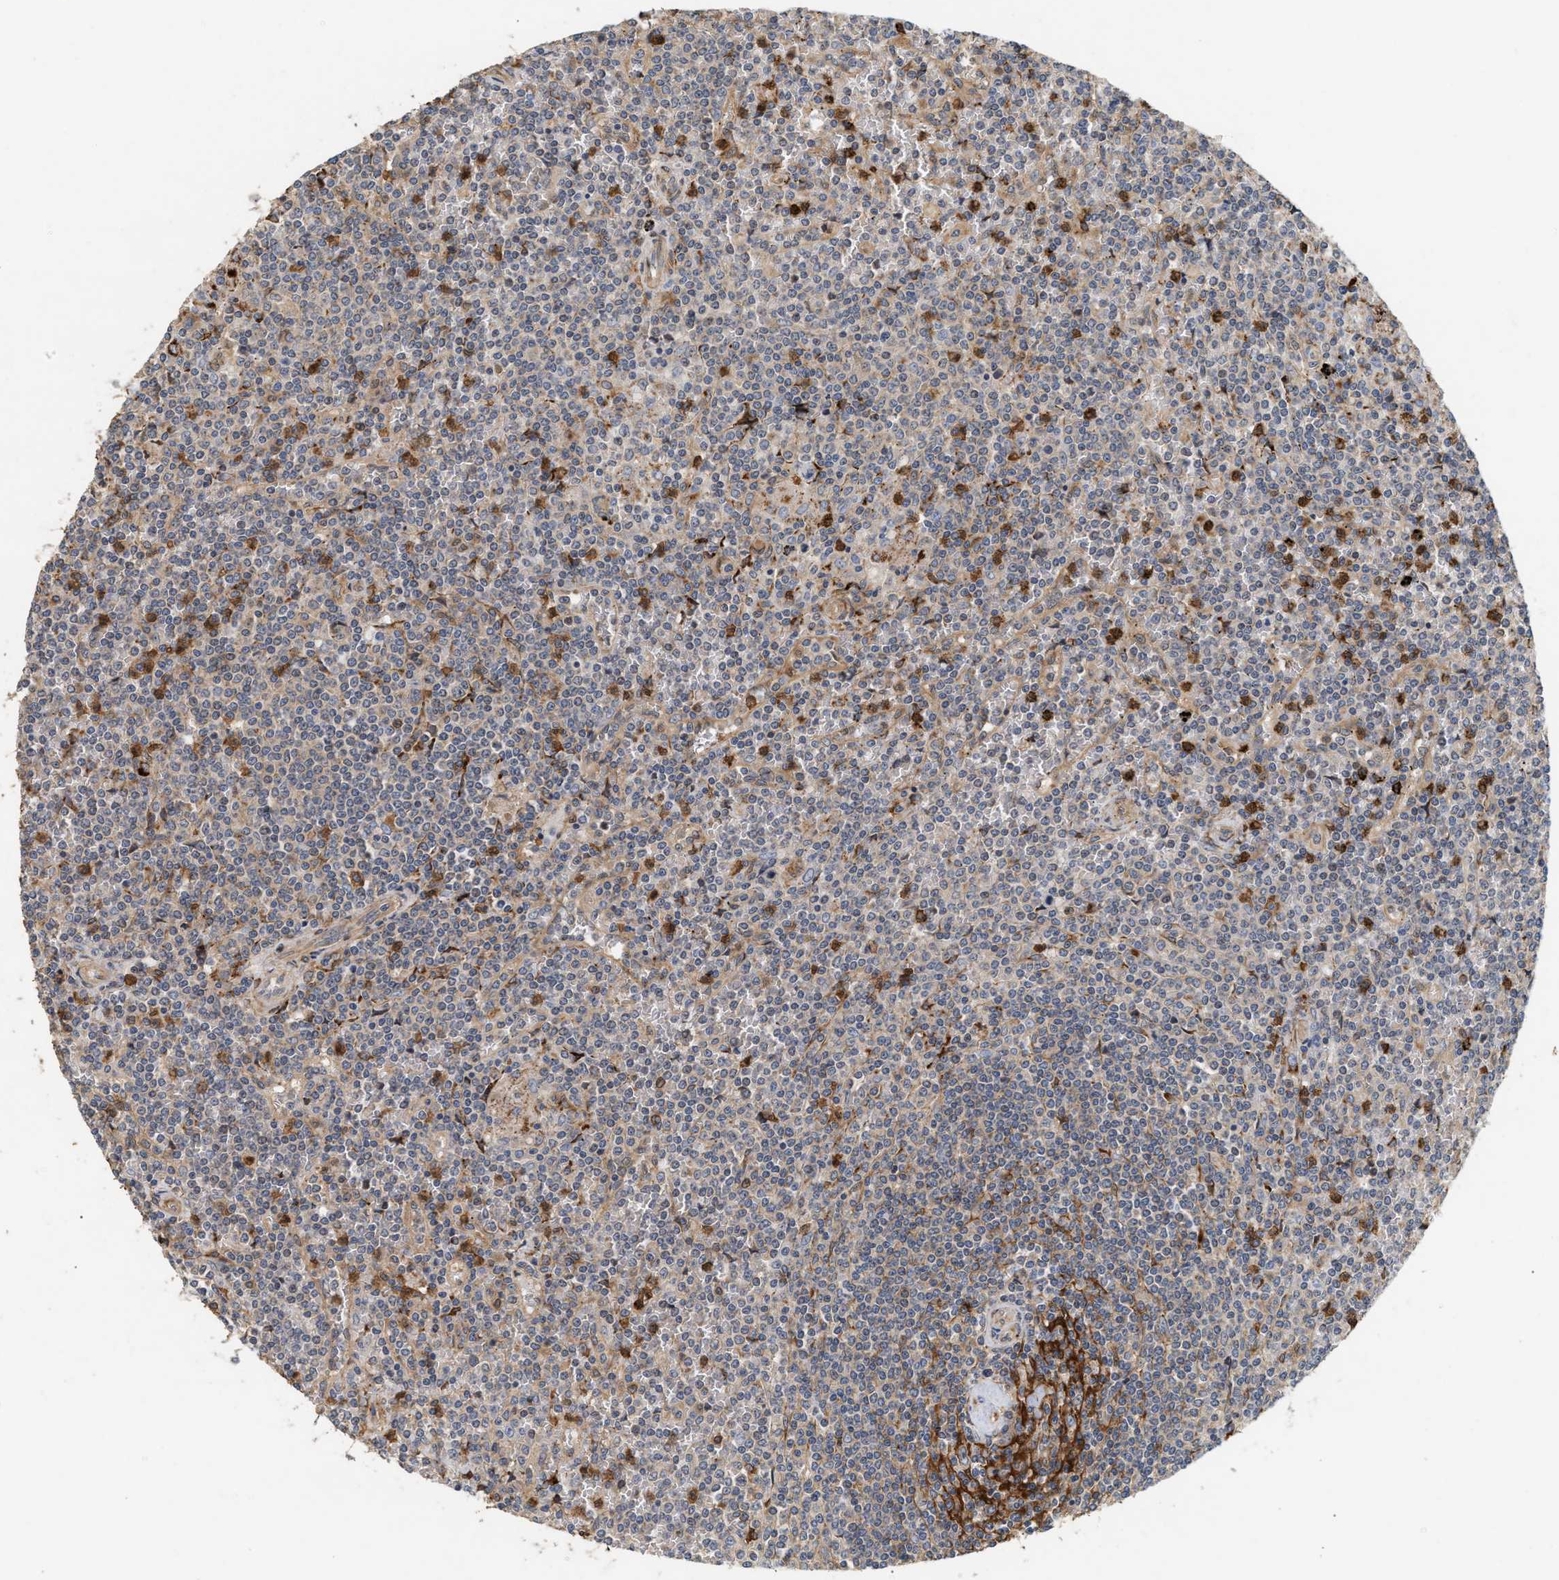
{"staining": {"intensity": "moderate", "quantity": "<25%", "location": "cytoplasmic/membranous"}, "tissue": "lymphoma", "cell_type": "Tumor cells", "image_type": "cancer", "snomed": [{"axis": "morphology", "description": "Malignant lymphoma, non-Hodgkin's type, Low grade"}, {"axis": "topography", "description": "Spleen"}], "caption": "Protein staining of lymphoma tissue demonstrates moderate cytoplasmic/membranous positivity in about <25% of tumor cells. (brown staining indicates protein expression, while blue staining denotes nuclei).", "gene": "PLCD1", "patient": {"sex": "female", "age": 19}}